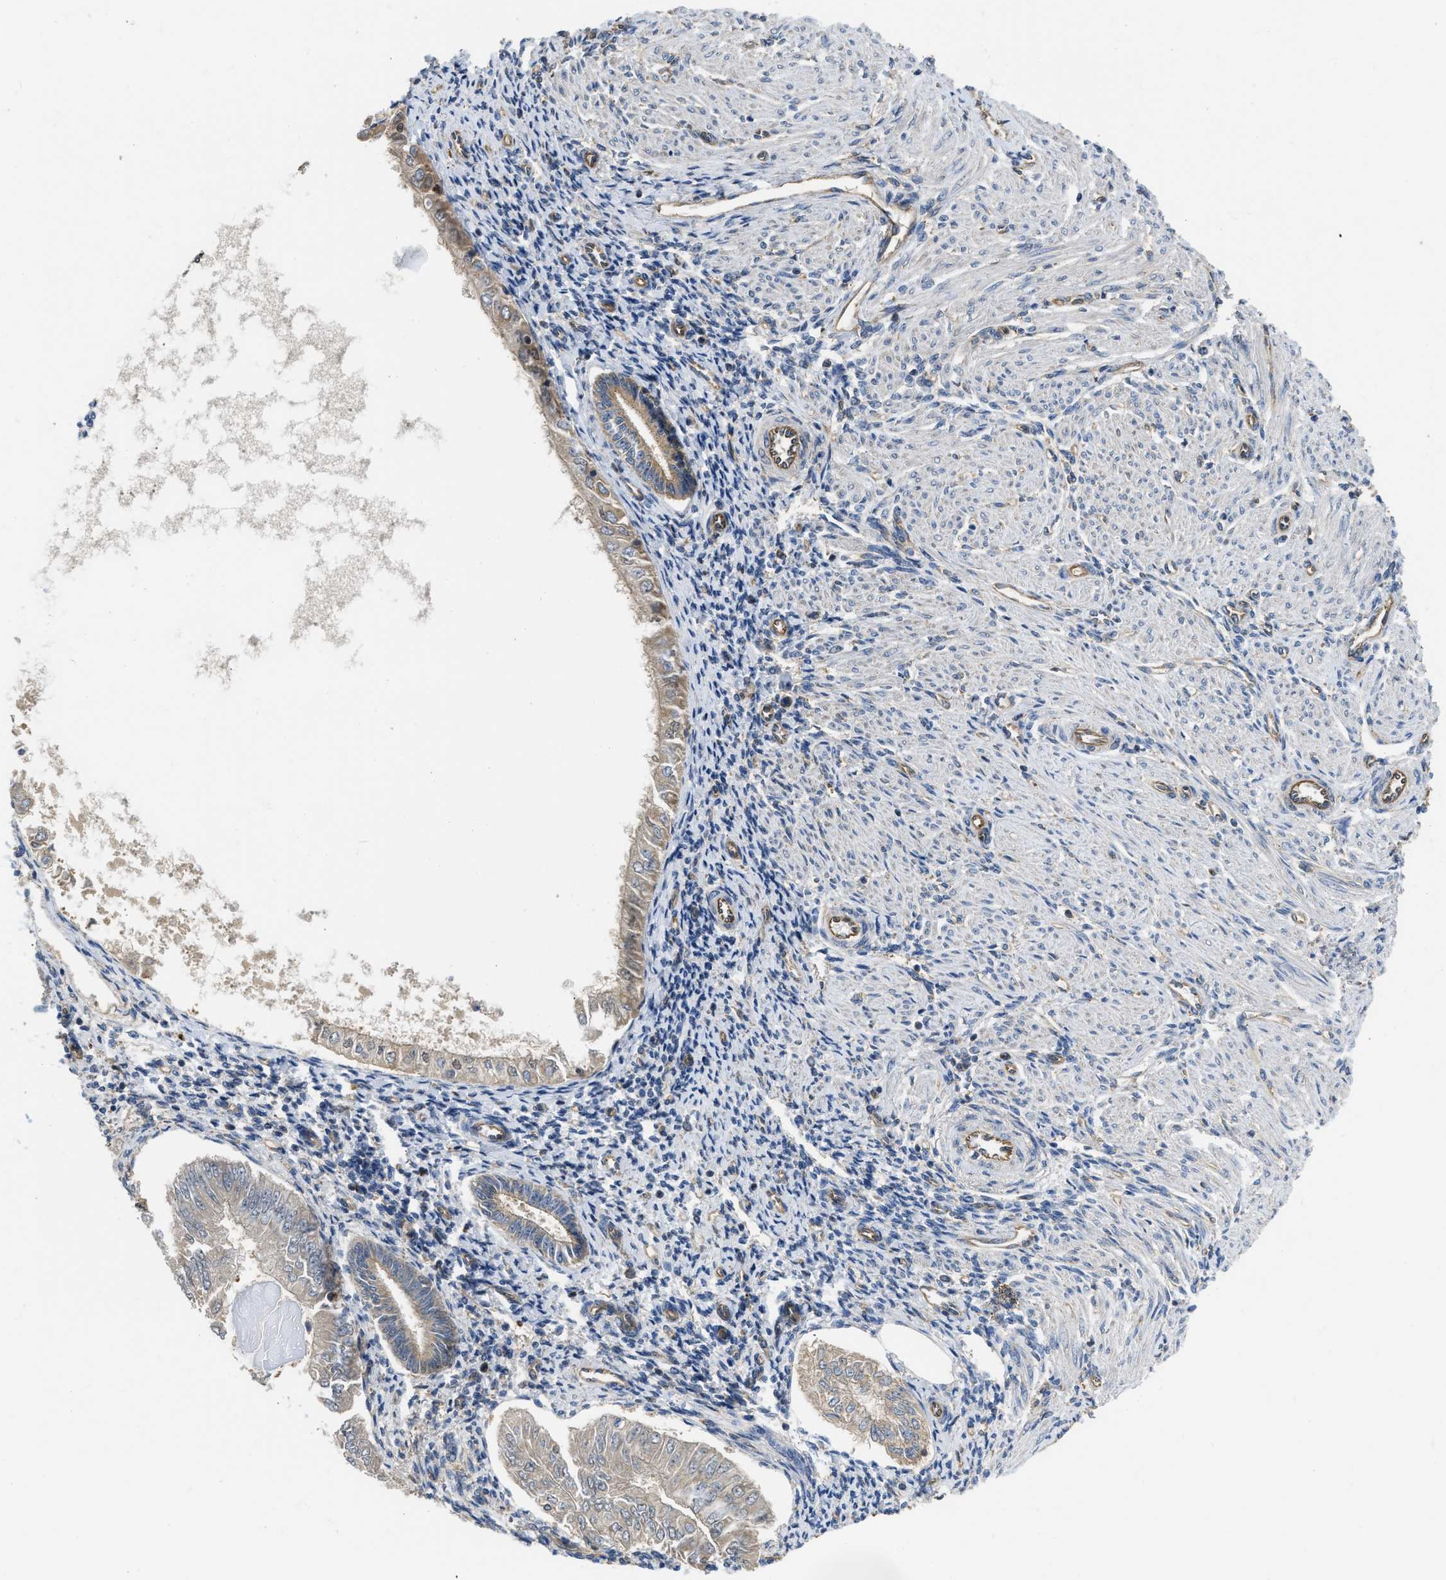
{"staining": {"intensity": "negative", "quantity": "none", "location": "none"}, "tissue": "endometrial cancer", "cell_type": "Tumor cells", "image_type": "cancer", "snomed": [{"axis": "morphology", "description": "Adenocarcinoma, NOS"}, {"axis": "topography", "description": "Endometrium"}], "caption": "Immunohistochemical staining of endometrial cancer exhibits no significant positivity in tumor cells.", "gene": "FLNB", "patient": {"sex": "female", "age": 53}}